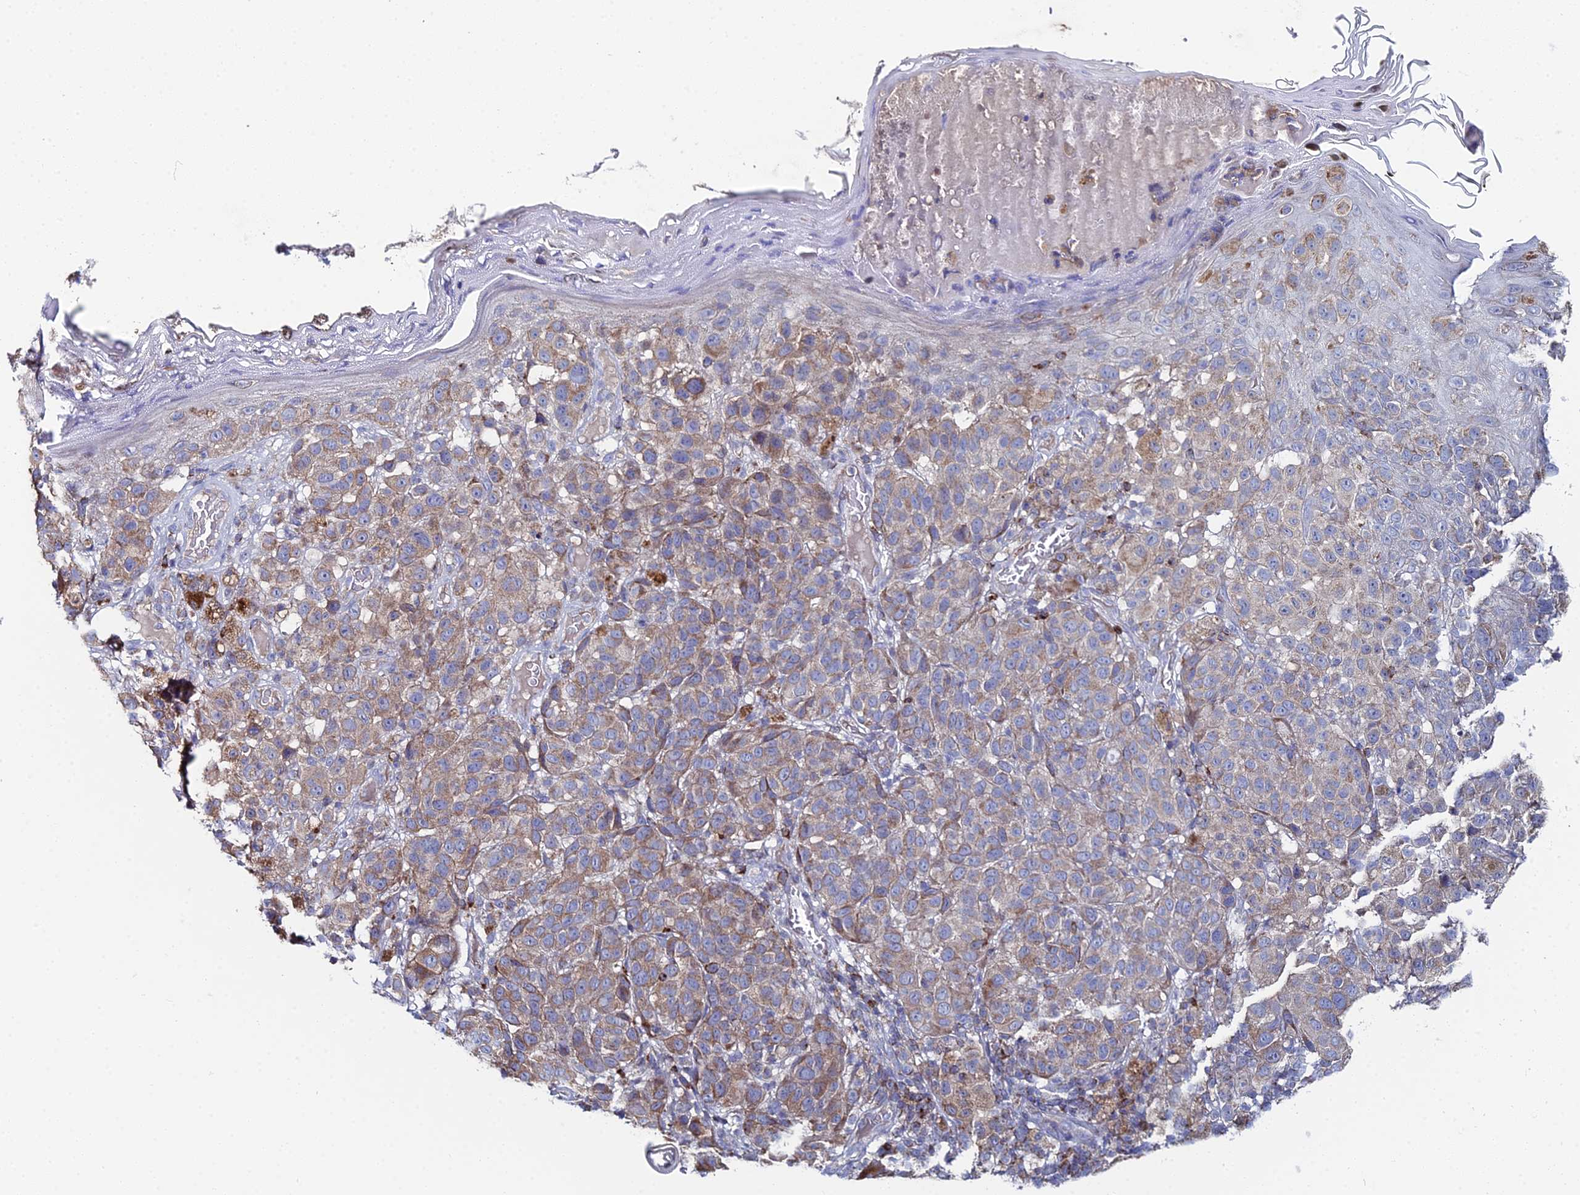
{"staining": {"intensity": "weak", "quantity": "25%-75%", "location": "cytoplasmic/membranous"}, "tissue": "melanoma", "cell_type": "Tumor cells", "image_type": "cancer", "snomed": [{"axis": "morphology", "description": "Malignant melanoma, NOS"}, {"axis": "topography", "description": "Skin"}], "caption": "Immunohistochemical staining of human malignant melanoma reveals low levels of weak cytoplasmic/membranous protein positivity in approximately 25%-75% of tumor cells. (Brightfield microscopy of DAB IHC at high magnification).", "gene": "SPOCK2", "patient": {"sex": "male", "age": 38}}